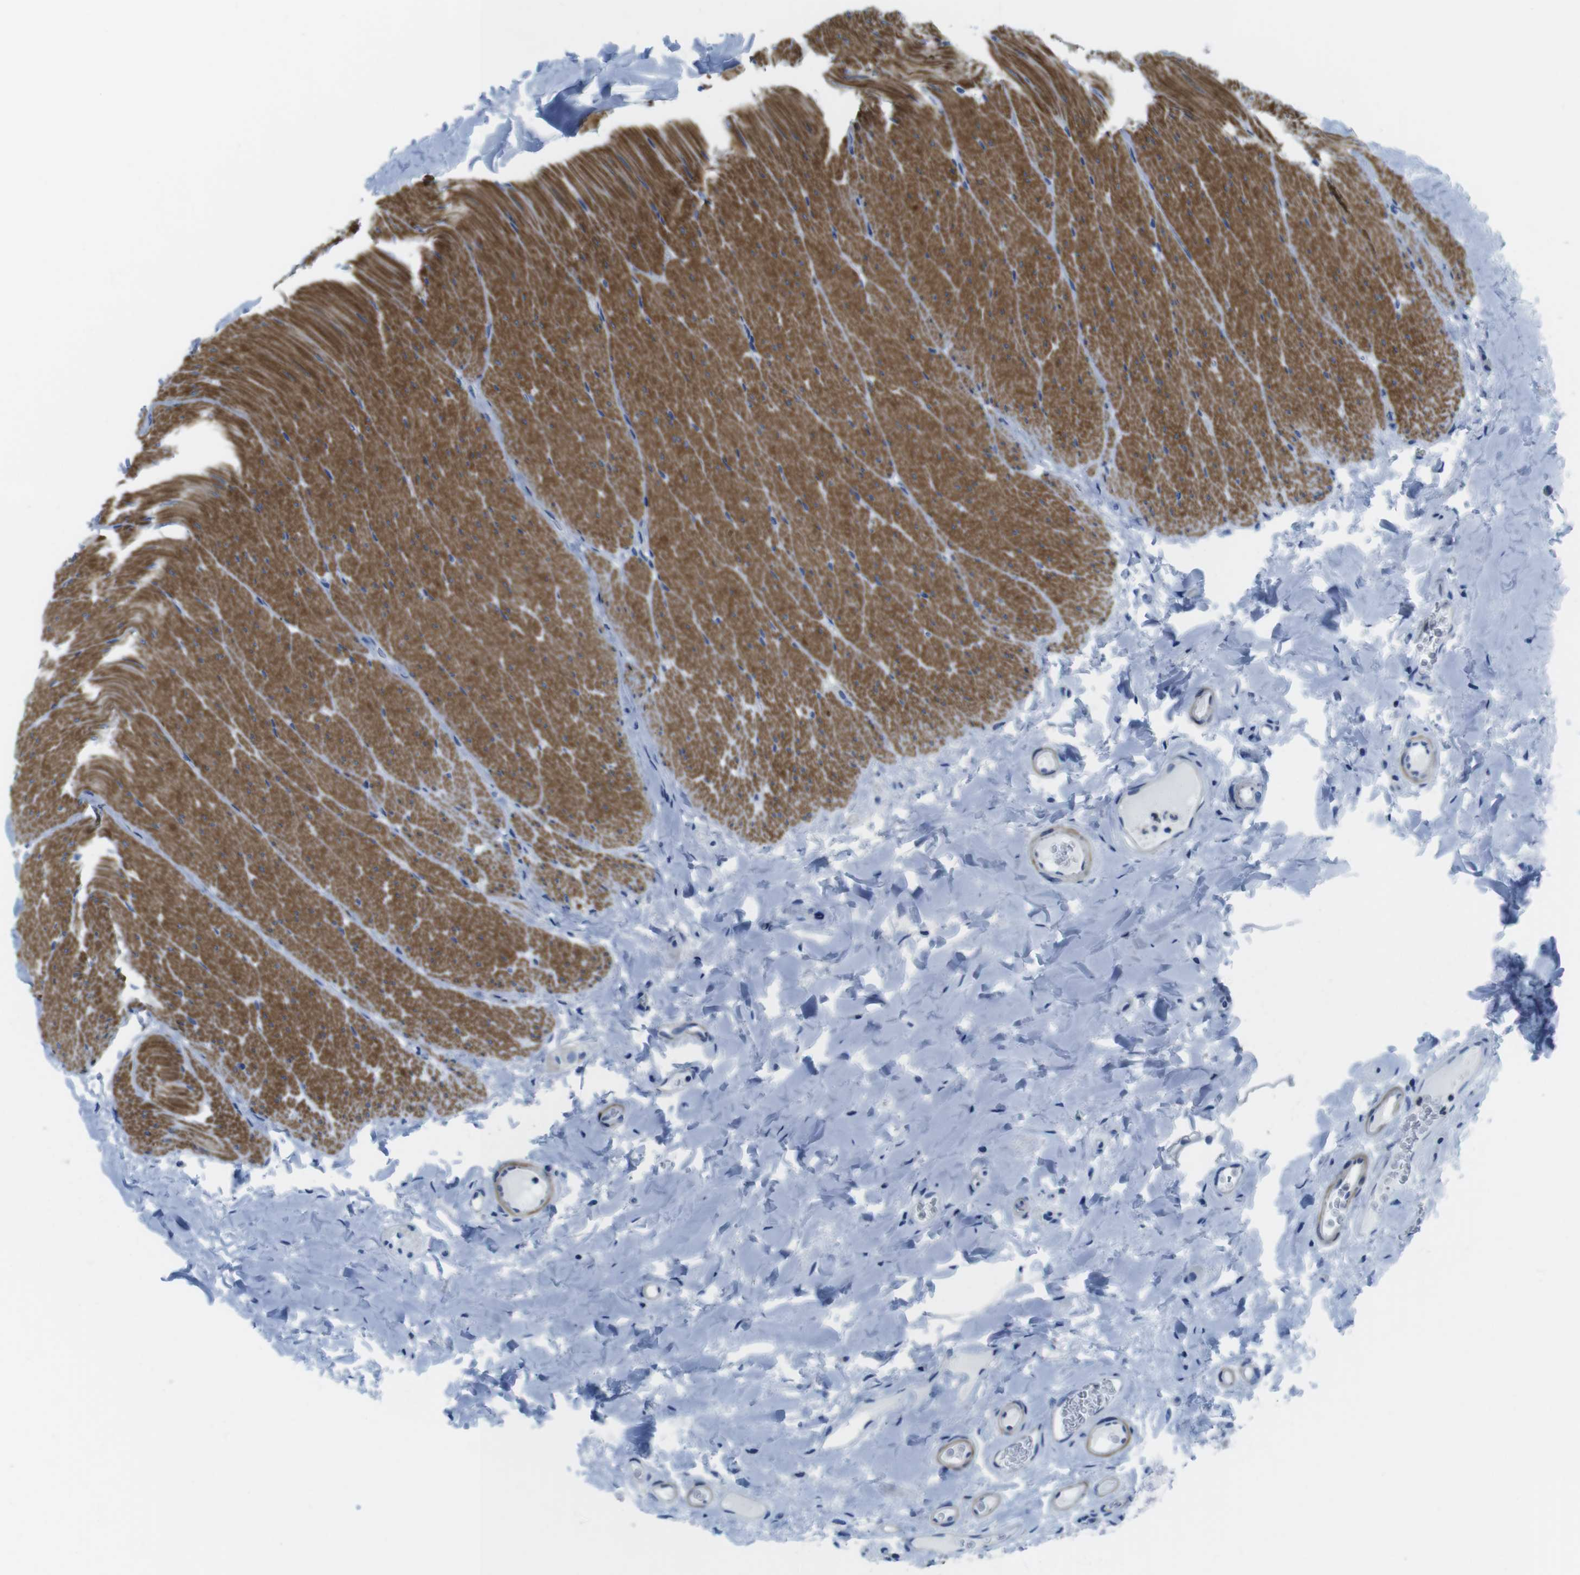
{"staining": {"intensity": "negative", "quantity": "none", "location": "none"}, "tissue": "colon", "cell_type": "Endothelial cells", "image_type": "normal", "snomed": [{"axis": "morphology", "description": "Normal tissue, NOS"}, {"axis": "topography", "description": "Colon"}], "caption": "Protein analysis of benign colon shows no significant staining in endothelial cells. The staining was performed using DAB (3,3'-diaminobenzidine) to visualize the protein expression in brown, while the nuclei were stained in blue with hematoxylin (Magnification: 20x).", "gene": "ASIC5", "patient": {"sex": "female", "age": 55}}